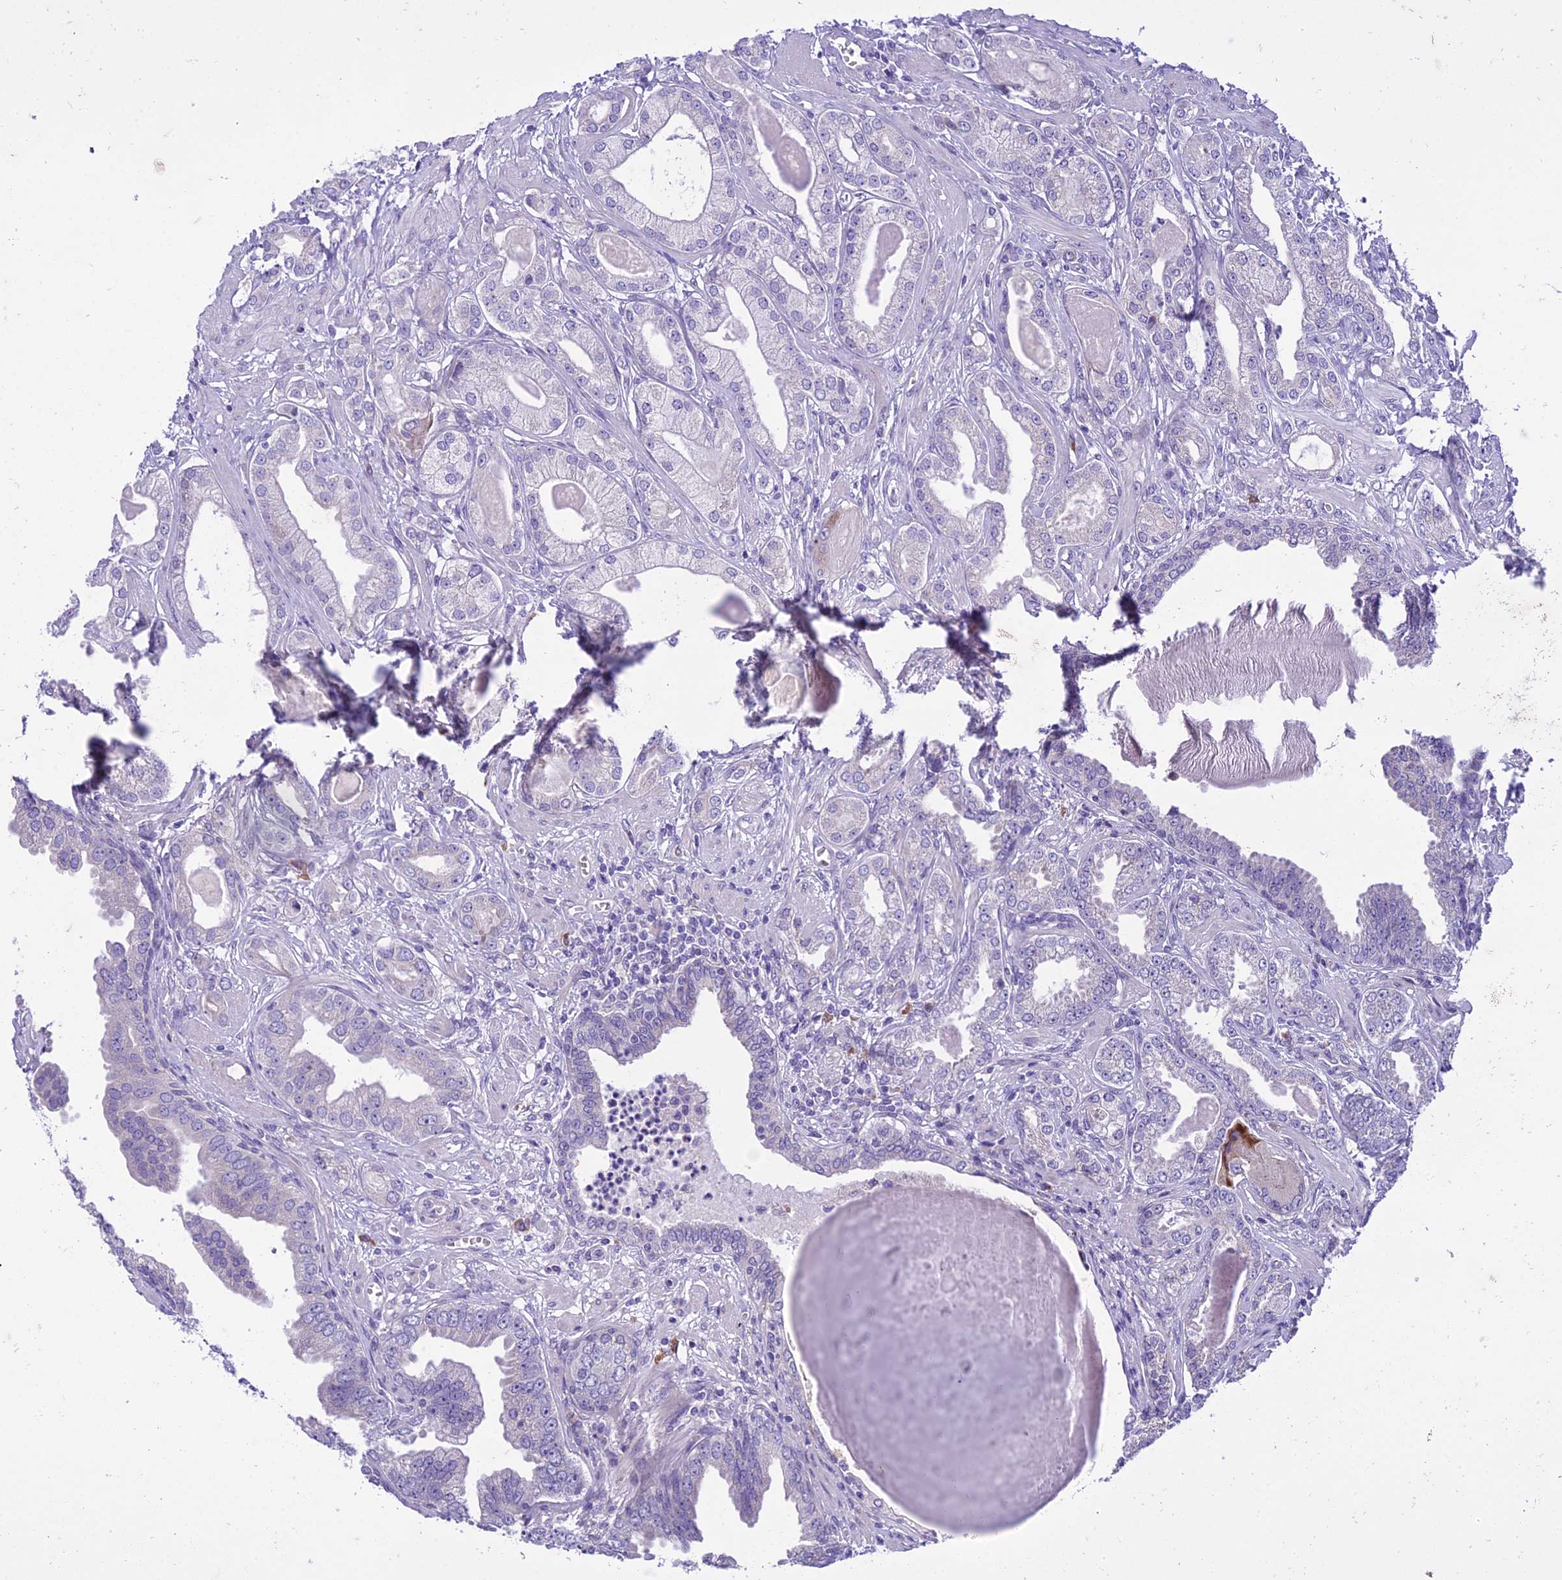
{"staining": {"intensity": "negative", "quantity": "none", "location": "none"}, "tissue": "prostate cancer", "cell_type": "Tumor cells", "image_type": "cancer", "snomed": [{"axis": "morphology", "description": "Adenocarcinoma, Low grade"}, {"axis": "topography", "description": "Prostate"}], "caption": "IHC image of neoplastic tissue: human adenocarcinoma (low-grade) (prostate) stained with DAB demonstrates no significant protein staining in tumor cells. (DAB (3,3'-diaminobenzidine) immunohistochemistry (IHC), high magnification).", "gene": "NEURL2", "patient": {"sex": "male", "age": 64}}